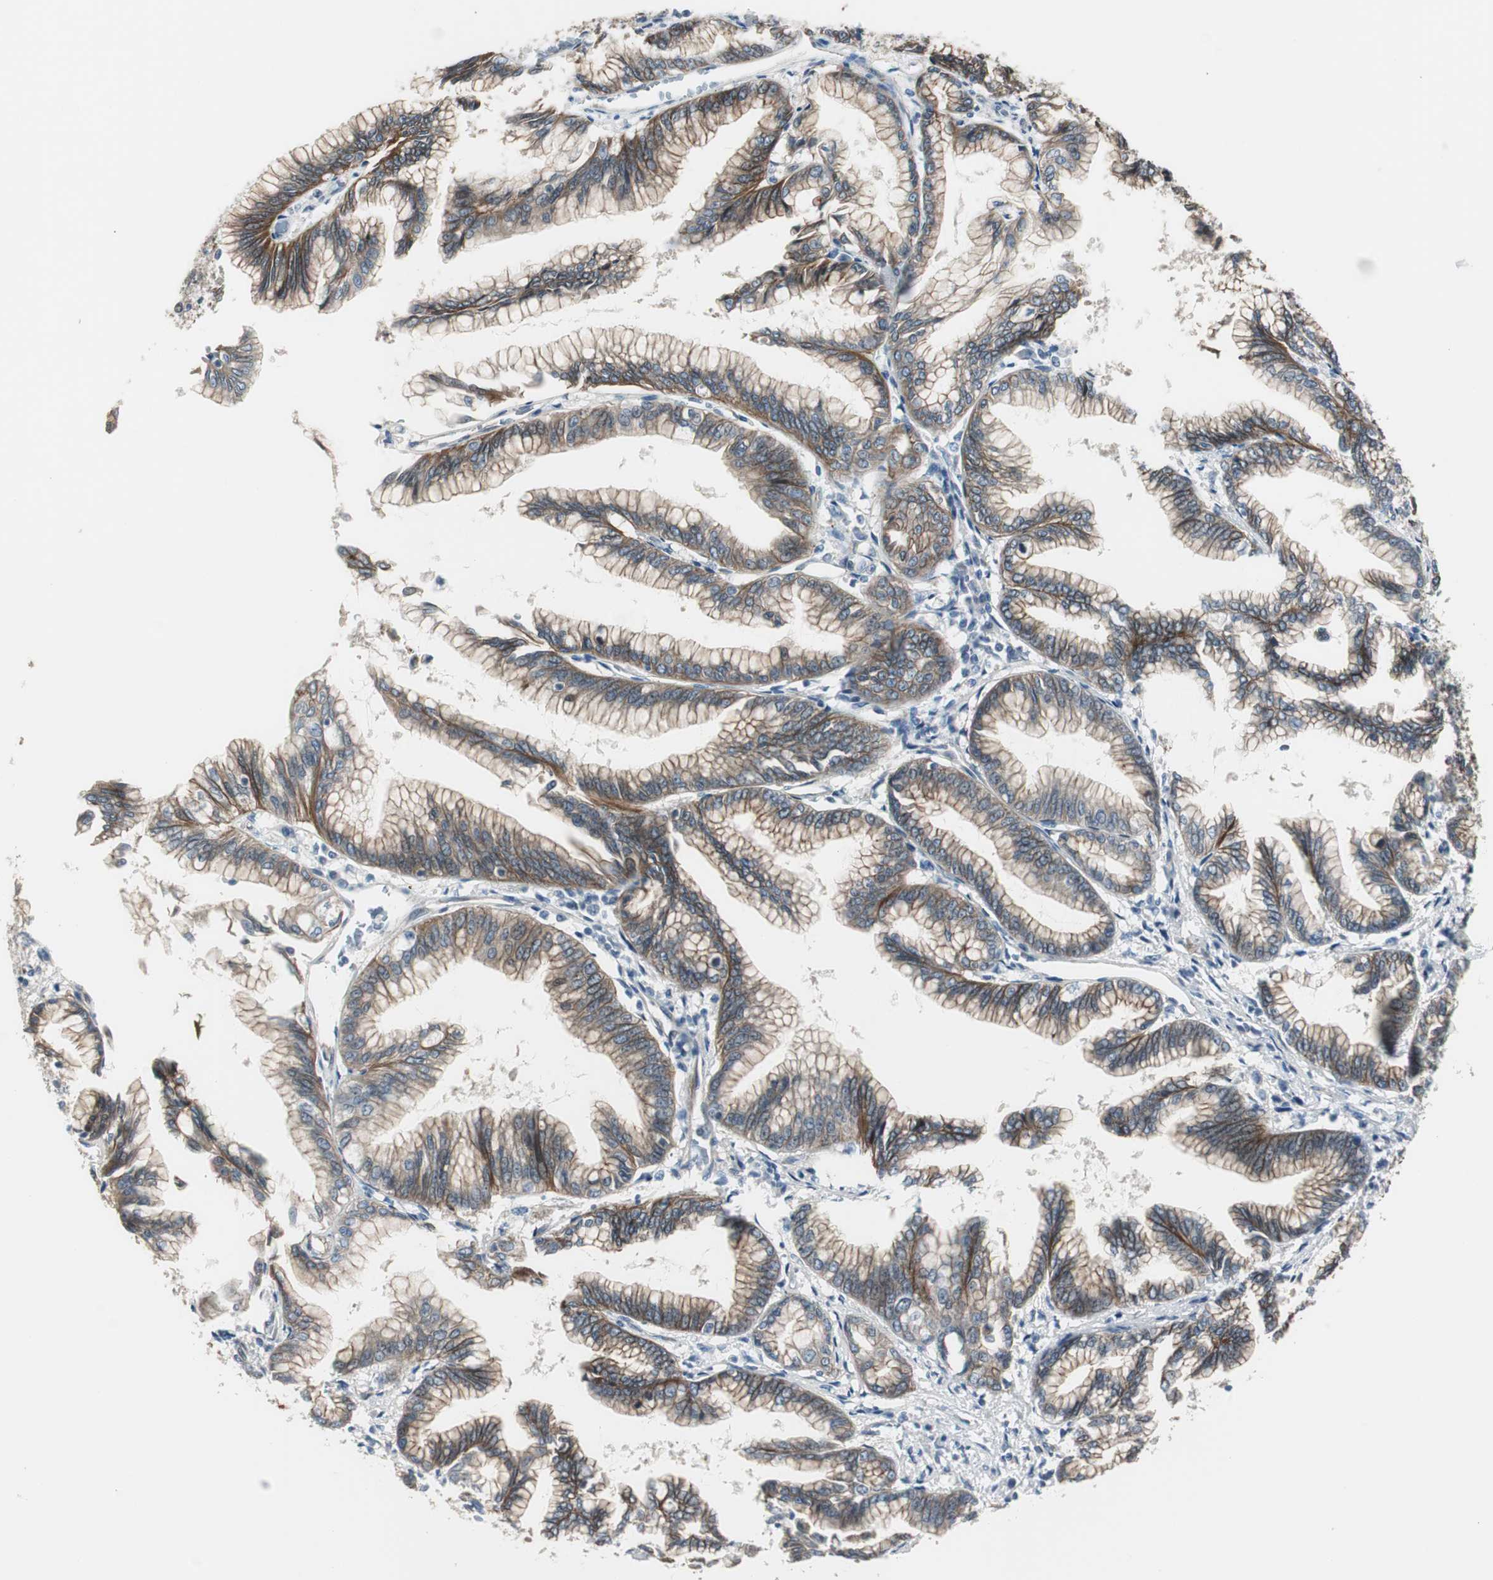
{"staining": {"intensity": "strong", "quantity": ">75%", "location": "cytoplasmic/membranous"}, "tissue": "pancreatic cancer", "cell_type": "Tumor cells", "image_type": "cancer", "snomed": [{"axis": "morphology", "description": "Adenocarcinoma, NOS"}, {"axis": "topography", "description": "Pancreas"}], "caption": "High-power microscopy captured an immunohistochemistry (IHC) histopathology image of pancreatic cancer (adenocarcinoma), revealing strong cytoplasmic/membranous positivity in about >75% of tumor cells. (Stains: DAB in brown, nuclei in blue, Microscopy: brightfield microscopy at high magnification).", "gene": "STXBP4", "patient": {"sex": "female", "age": 64}}